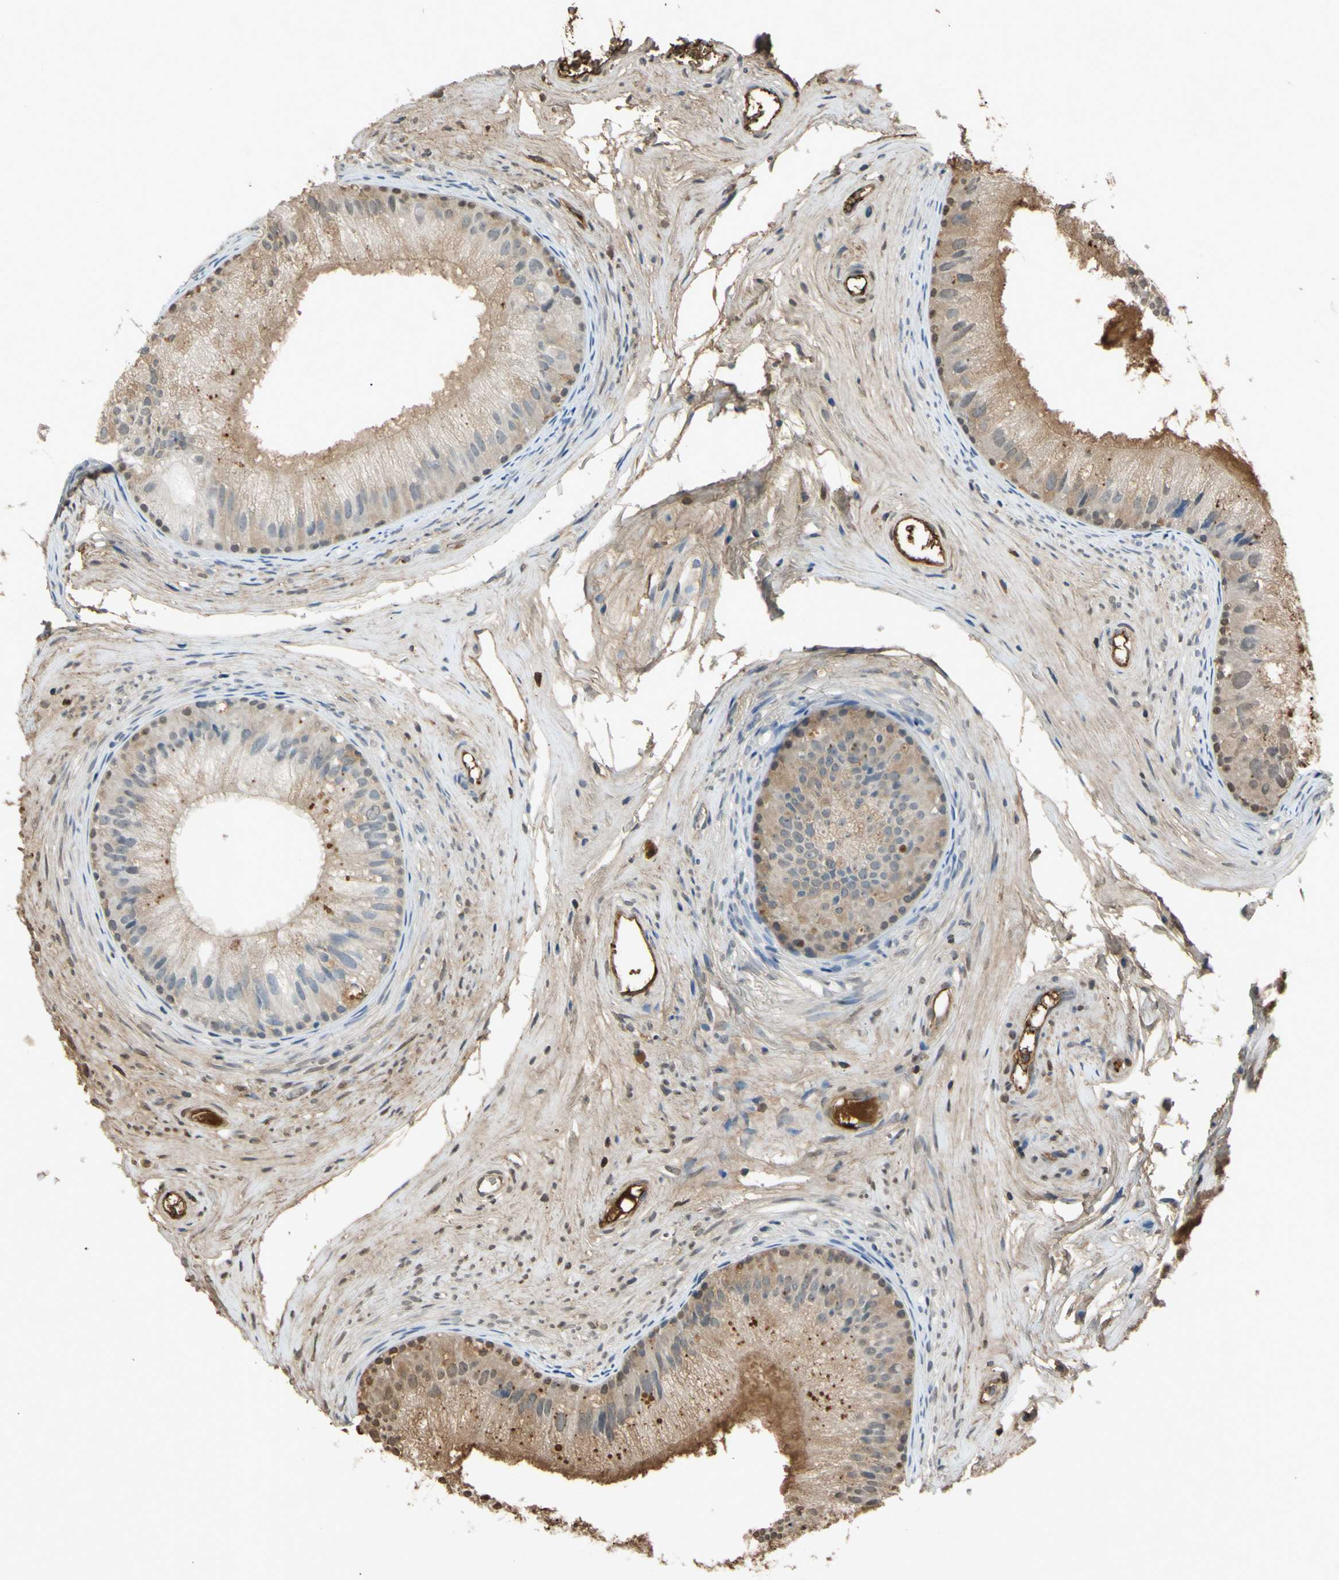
{"staining": {"intensity": "moderate", "quantity": "25%-75%", "location": "cytoplasmic/membranous"}, "tissue": "epididymis", "cell_type": "Glandular cells", "image_type": "normal", "snomed": [{"axis": "morphology", "description": "Normal tissue, NOS"}, {"axis": "topography", "description": "Epididymis"}], "caption": "Immunohistochemistry of benign epididymis demonstrates medium levels of moderate cytoplasmic/membranous expression in approximately 25%-75% of glandular cells. (Brightfield microscopy of DAB IHC at high magnification).", "gene": "TIMP2", "patient": {"sex": "male", "age": 56}}